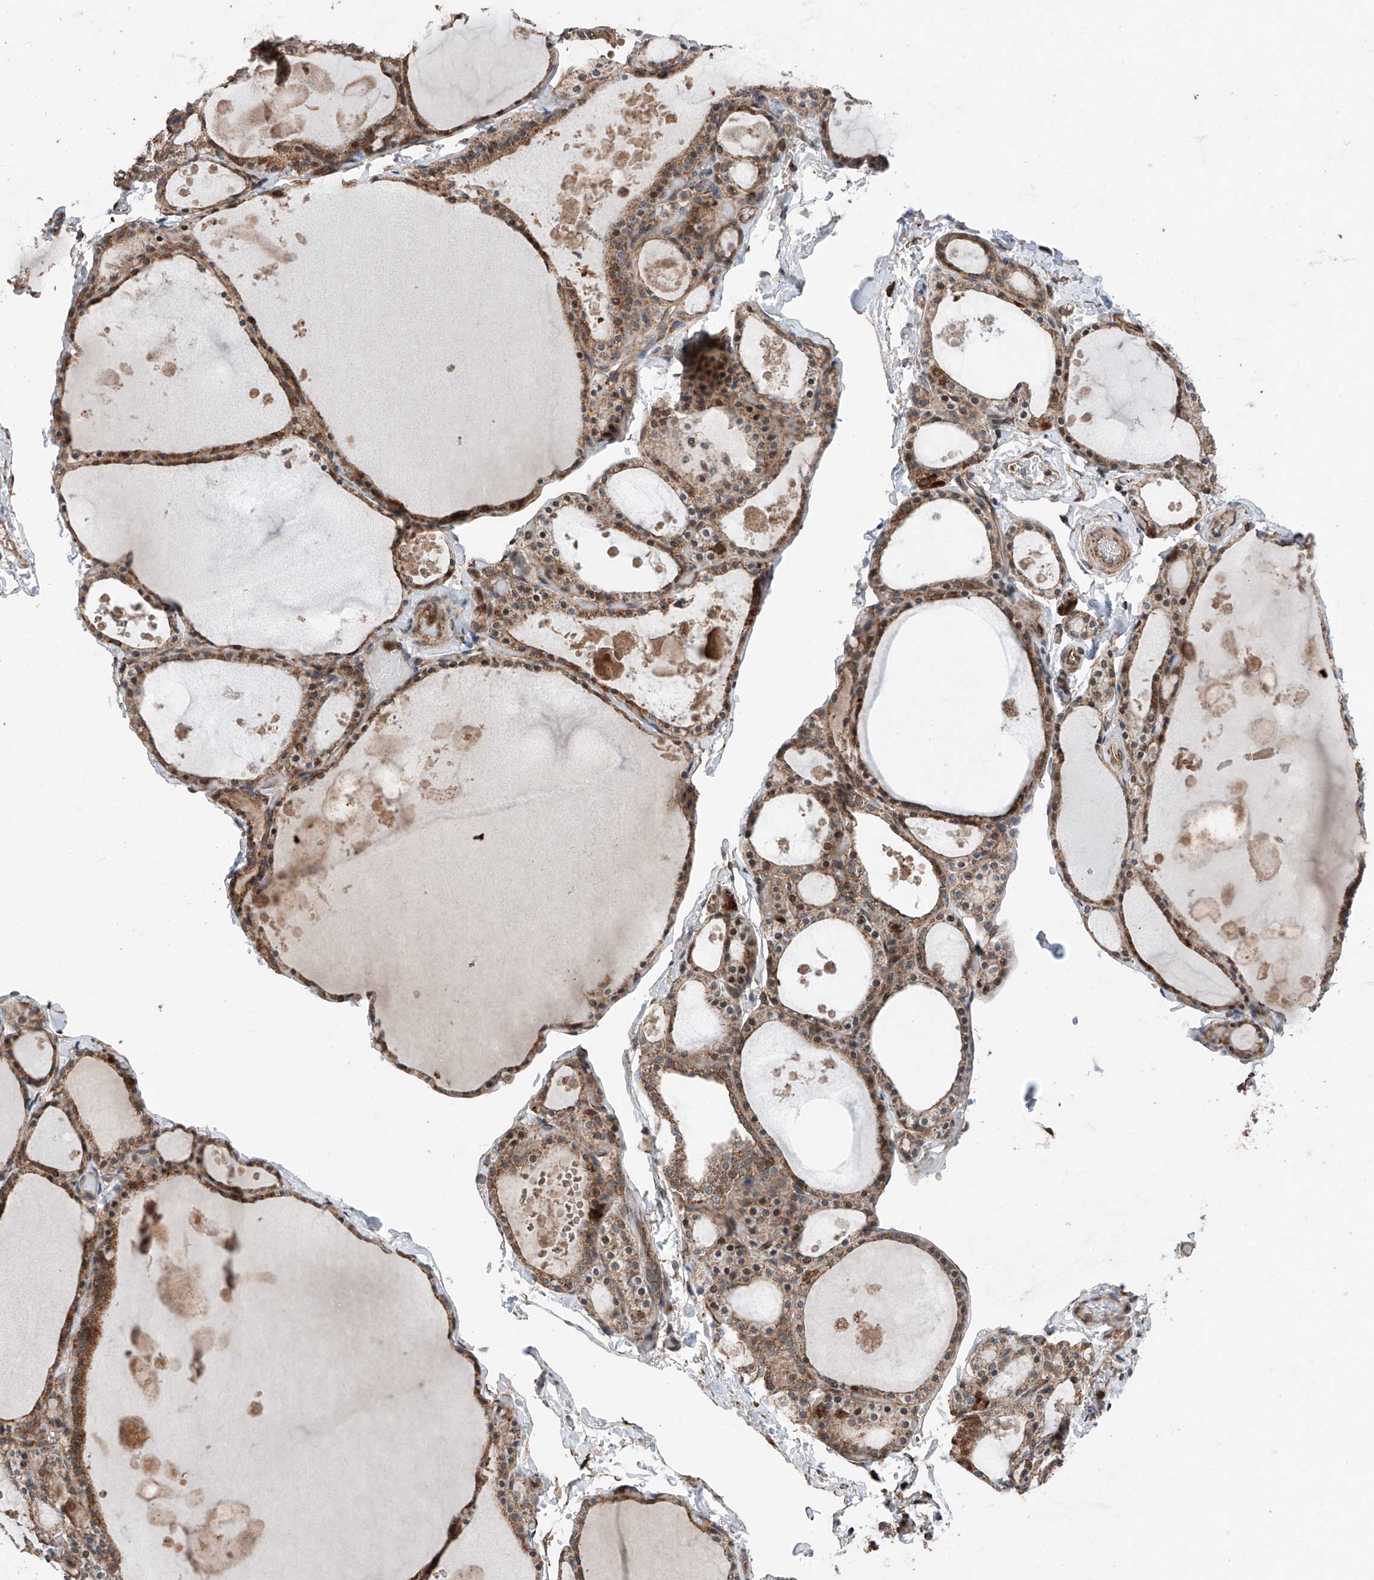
{"staining": {"intensity": "moderate", "quantity": ">75%", "location": "cytoplasmic/membranous"}, "tissue": "thyroid gland", "cell_type": "Glandular cells", "image_type": "normal", "snomed": [{"axis": "morphology", "description": "Normal tissue, NOS"}, {"axis": "topography", "description": "Thyroid gland"}], "caption": "This photomicrograph shows immunohistochemistry (IHC) staining of normal thyroid gland, with medium moderate cytoplasmic/membranous positivity in about >75% of glandular cells.", "gene": "AP4B1", "patient": {"sex": "male", "age": 56}}